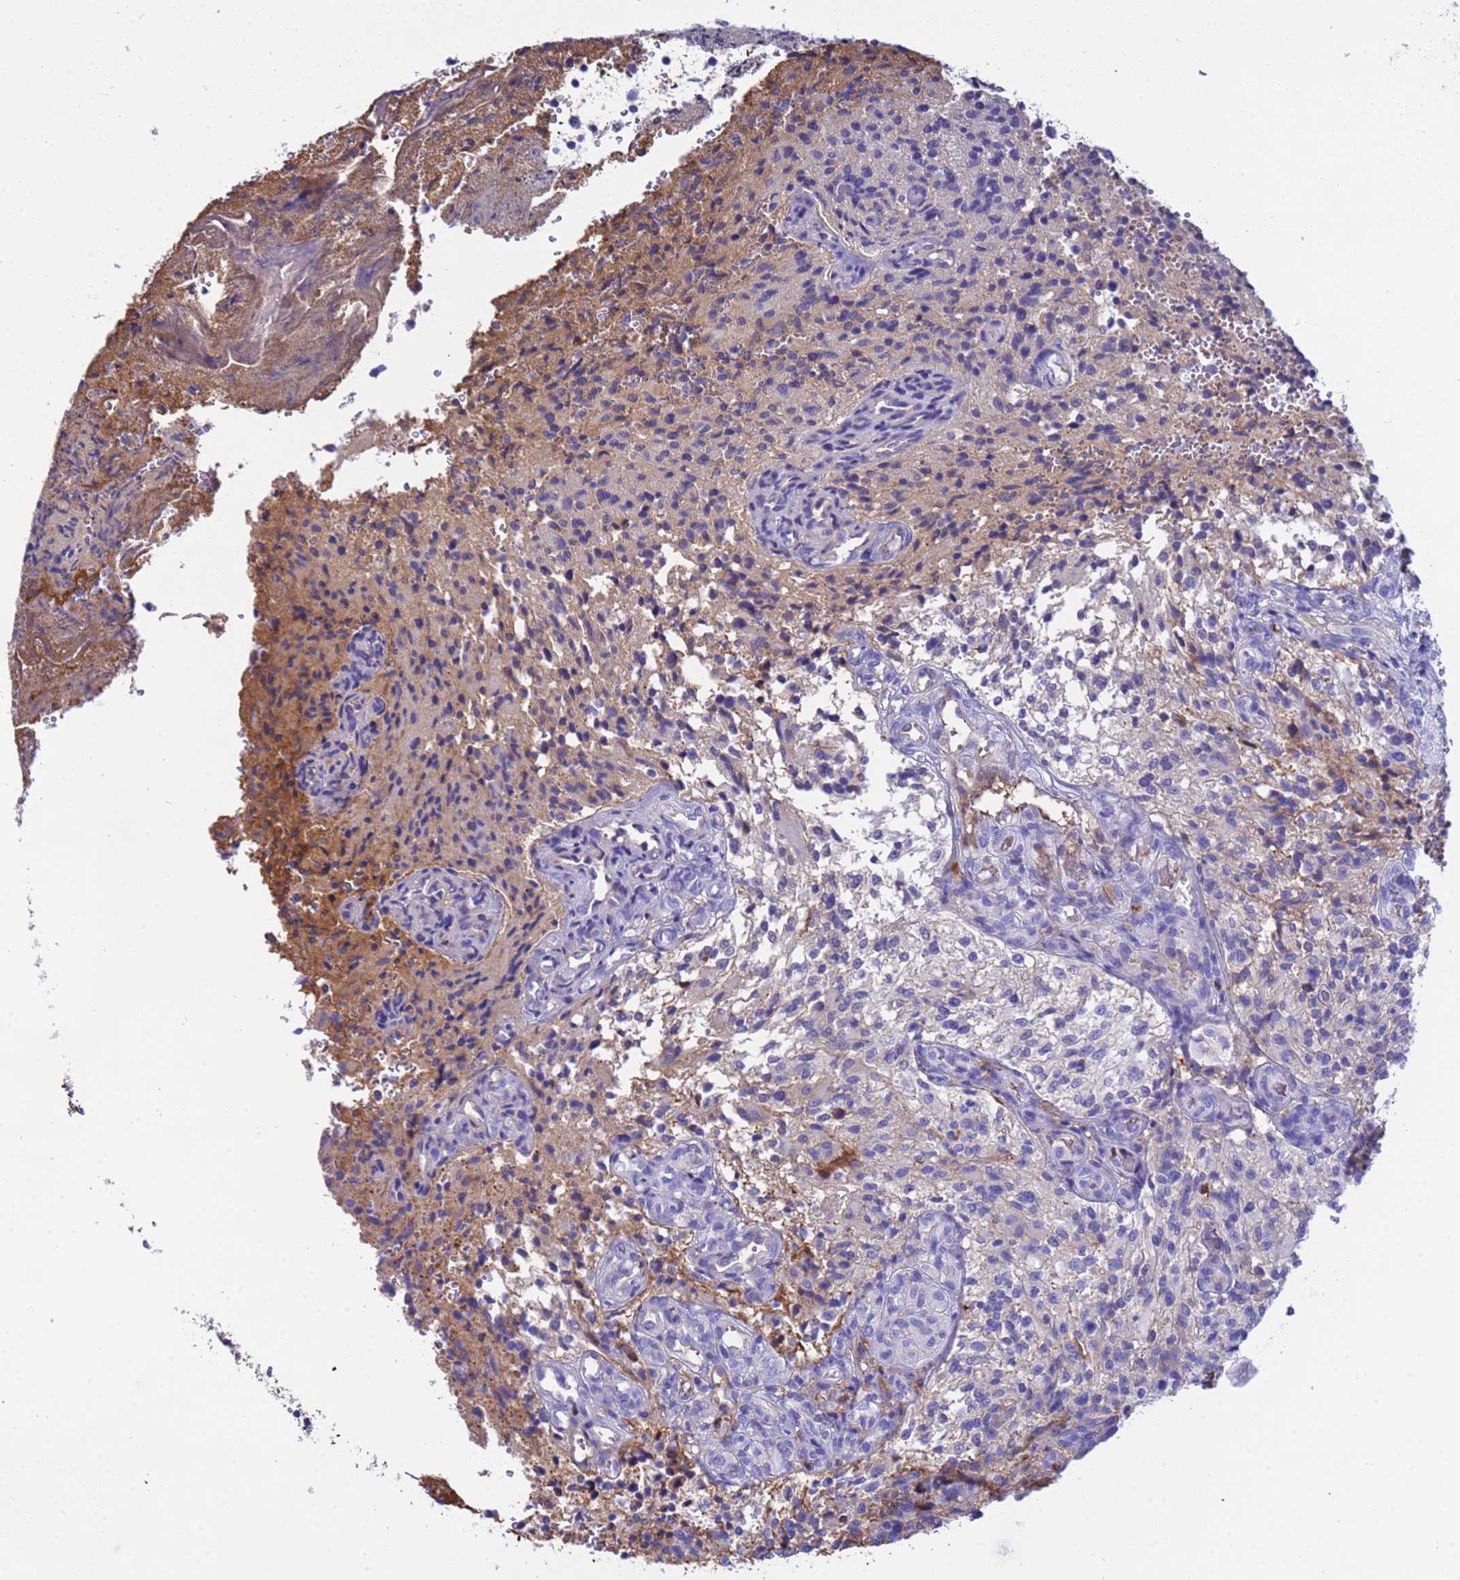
{"staining": {"intensity": "negative", "quantity": "none", "location": "none"}, "tissue": "glioma", "cell_type": "Tumor cells", "image_type": "cancer", "snomed": [{"axis": "morphology", "description": "Normal tissue, NOS"}, {"axis": "morphology", "description": "Glioma, malignant, High grade"}, {"axis": "topography", "description": "Cerebral cortex"}], "caption": "Tumor cells are negative for brown protein staining in malignant glioma (high-grade).", "gene": "H1-7", "patient": {"sex": "male", "age": 56}}